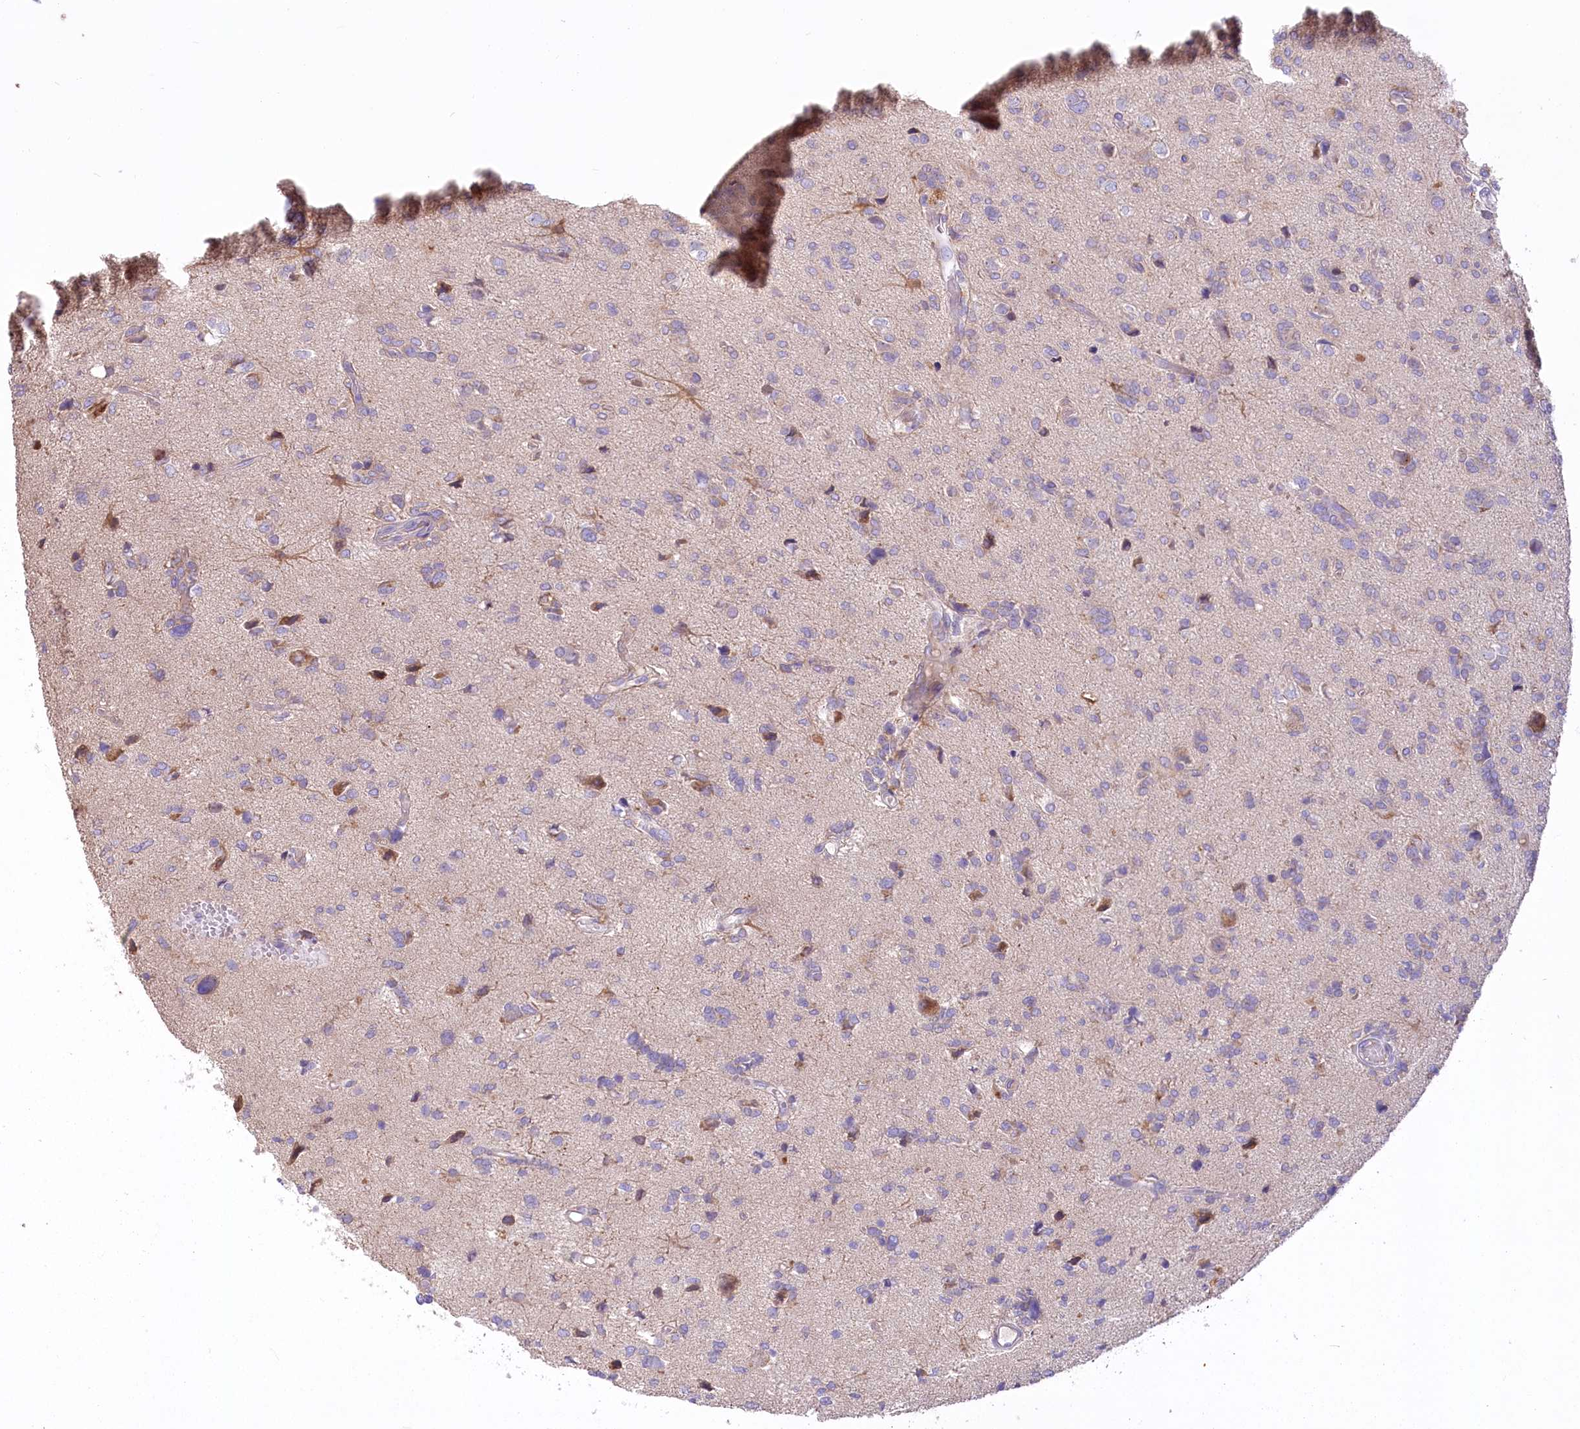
{"staining": {"intensity": "negative", "quantity": "none", "location": "none"}, "tissue": "glioma", "cell_type": "Tumor cells", "image_type": "cancer", "snomed": [{"axis": "morphology", "description": "Glioma, malignant, High grade"}, {"axis": "topography", "description": "Brain"}], "caption": "Tumor cells show no significant staining in glioma.", "gene": "PBLD", "patient": {"sex": "female", "age": 59}}